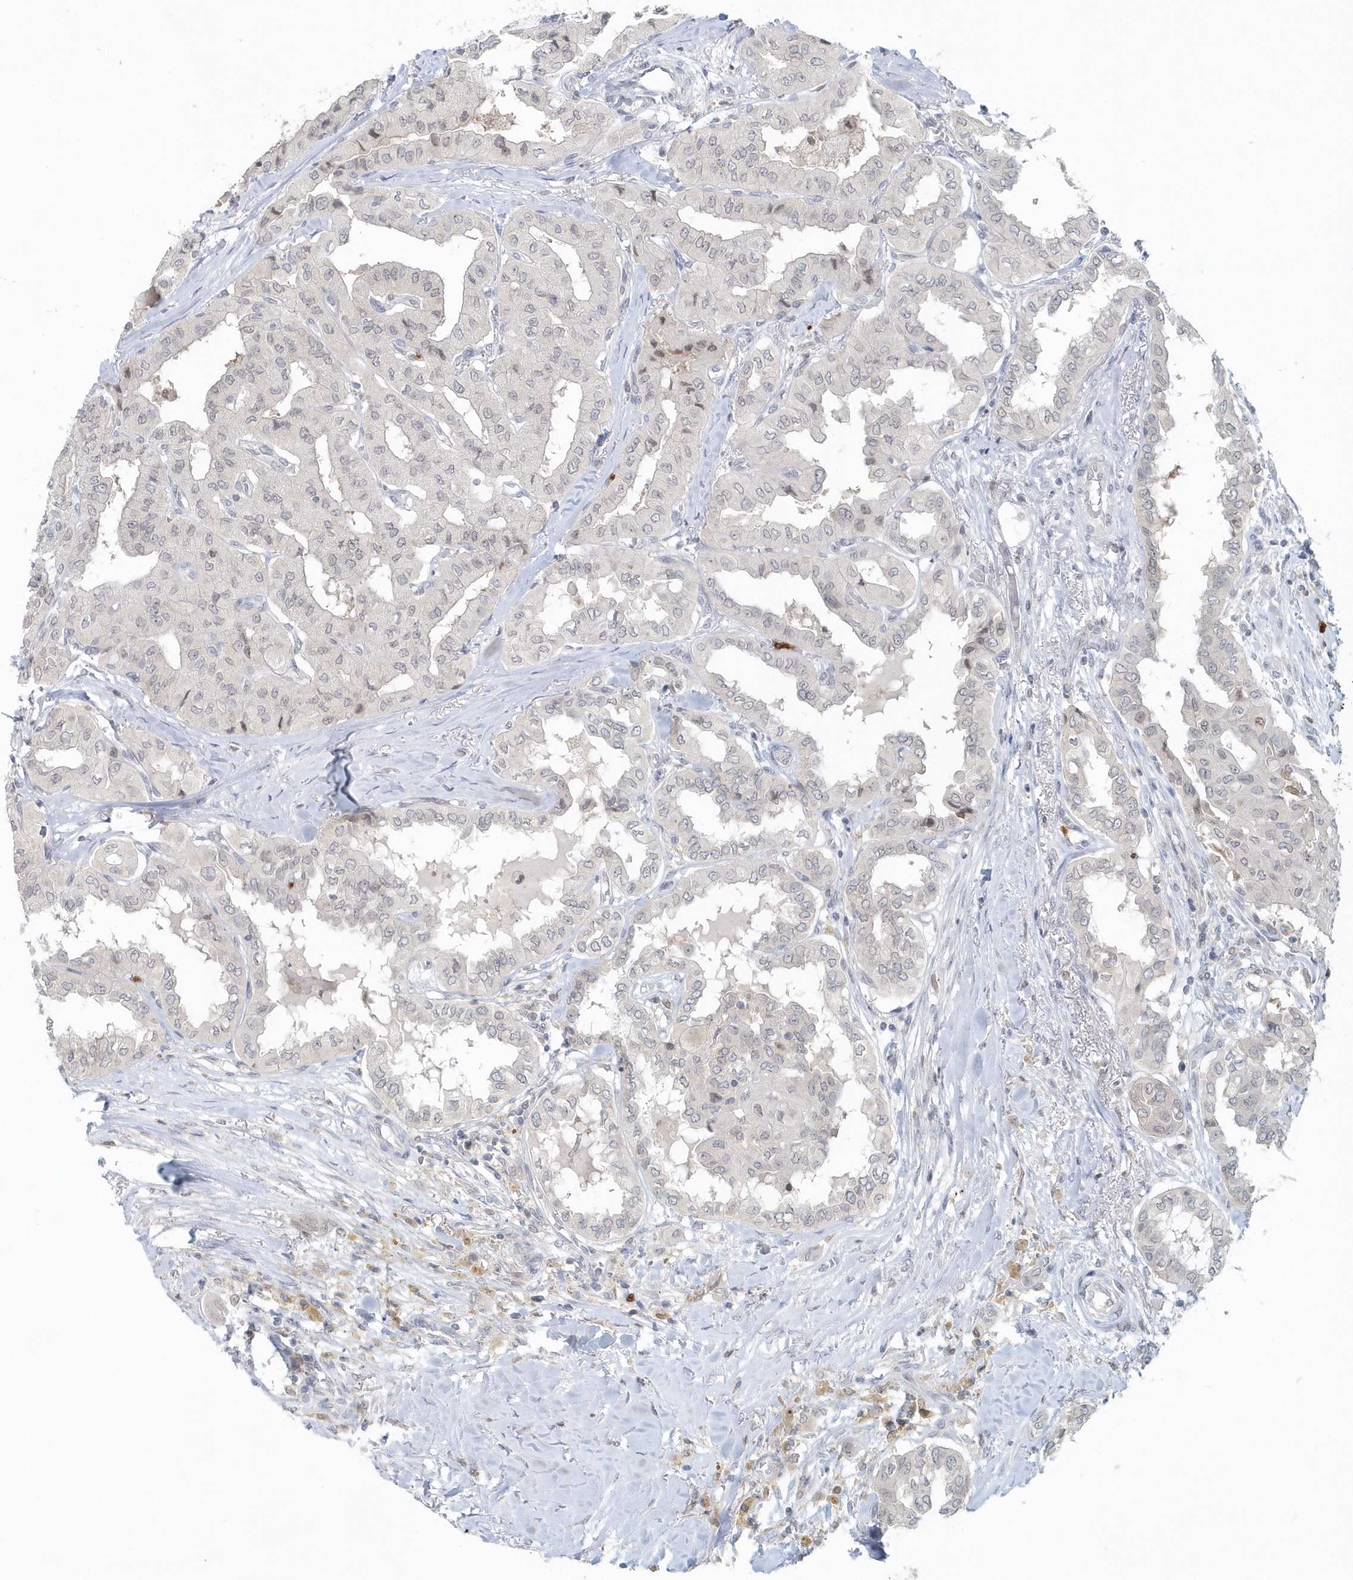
{"staining": {"intensity": "negative", "quantity": "none", "location": "none"}, "tissue": "thyroid cancer", "cell_type": "Tumor cells", "image_type": "cancer", "snomed": [{"axis": "morphology", "description": "Papillary adenocarcinoma, NOS"}, {"axis": "topography", "description": "Thyroid gland"}], "caption": "Immunohistochemistry of papillary adenocarcinoma (thyroid) exhibits no expression in tumor cells.", "gene": "NUP54", "patient": {"sex": "female", "age": 59}}